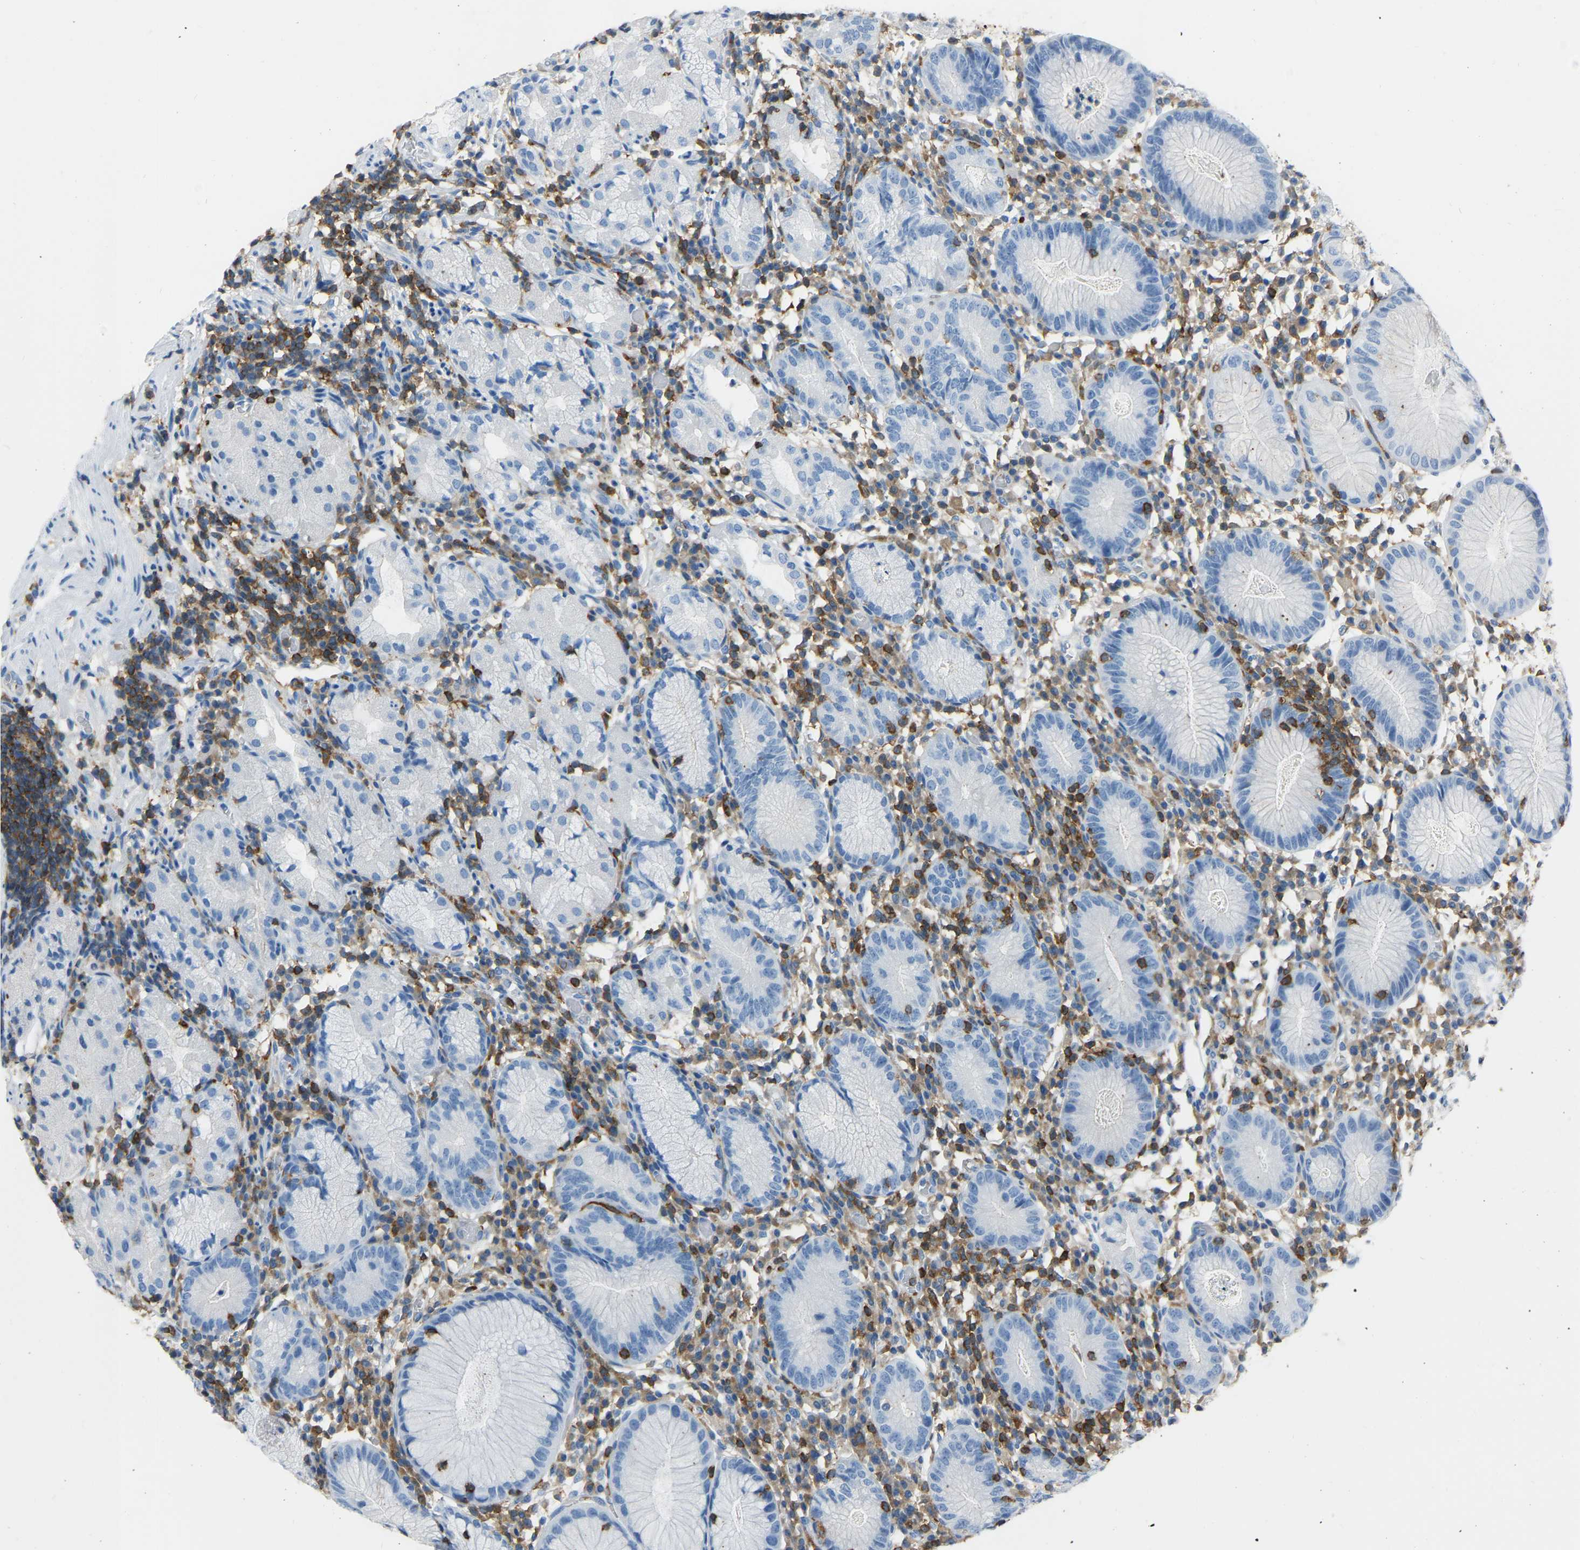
{"staining": {"intensity": "negative", "quantity": "none", "location": "none"}, "tissue": "stomach", "cell_type": "Glandular cells", "image_type": "normal", "snomed": [{"axis": "morphology", "description": "Normal tissue, NOS"}, {"axis": "topography", "description": "Stomach"}, {"axis": "topography", "description": "Stomach, lower"}], "caption": "This is an immunohistochemistry histopathology image of unremarkable stomach. There is no staining in glandular cells.", "gene": "ARHGAP45", "patient": {"sex": "female", "age": 75}}